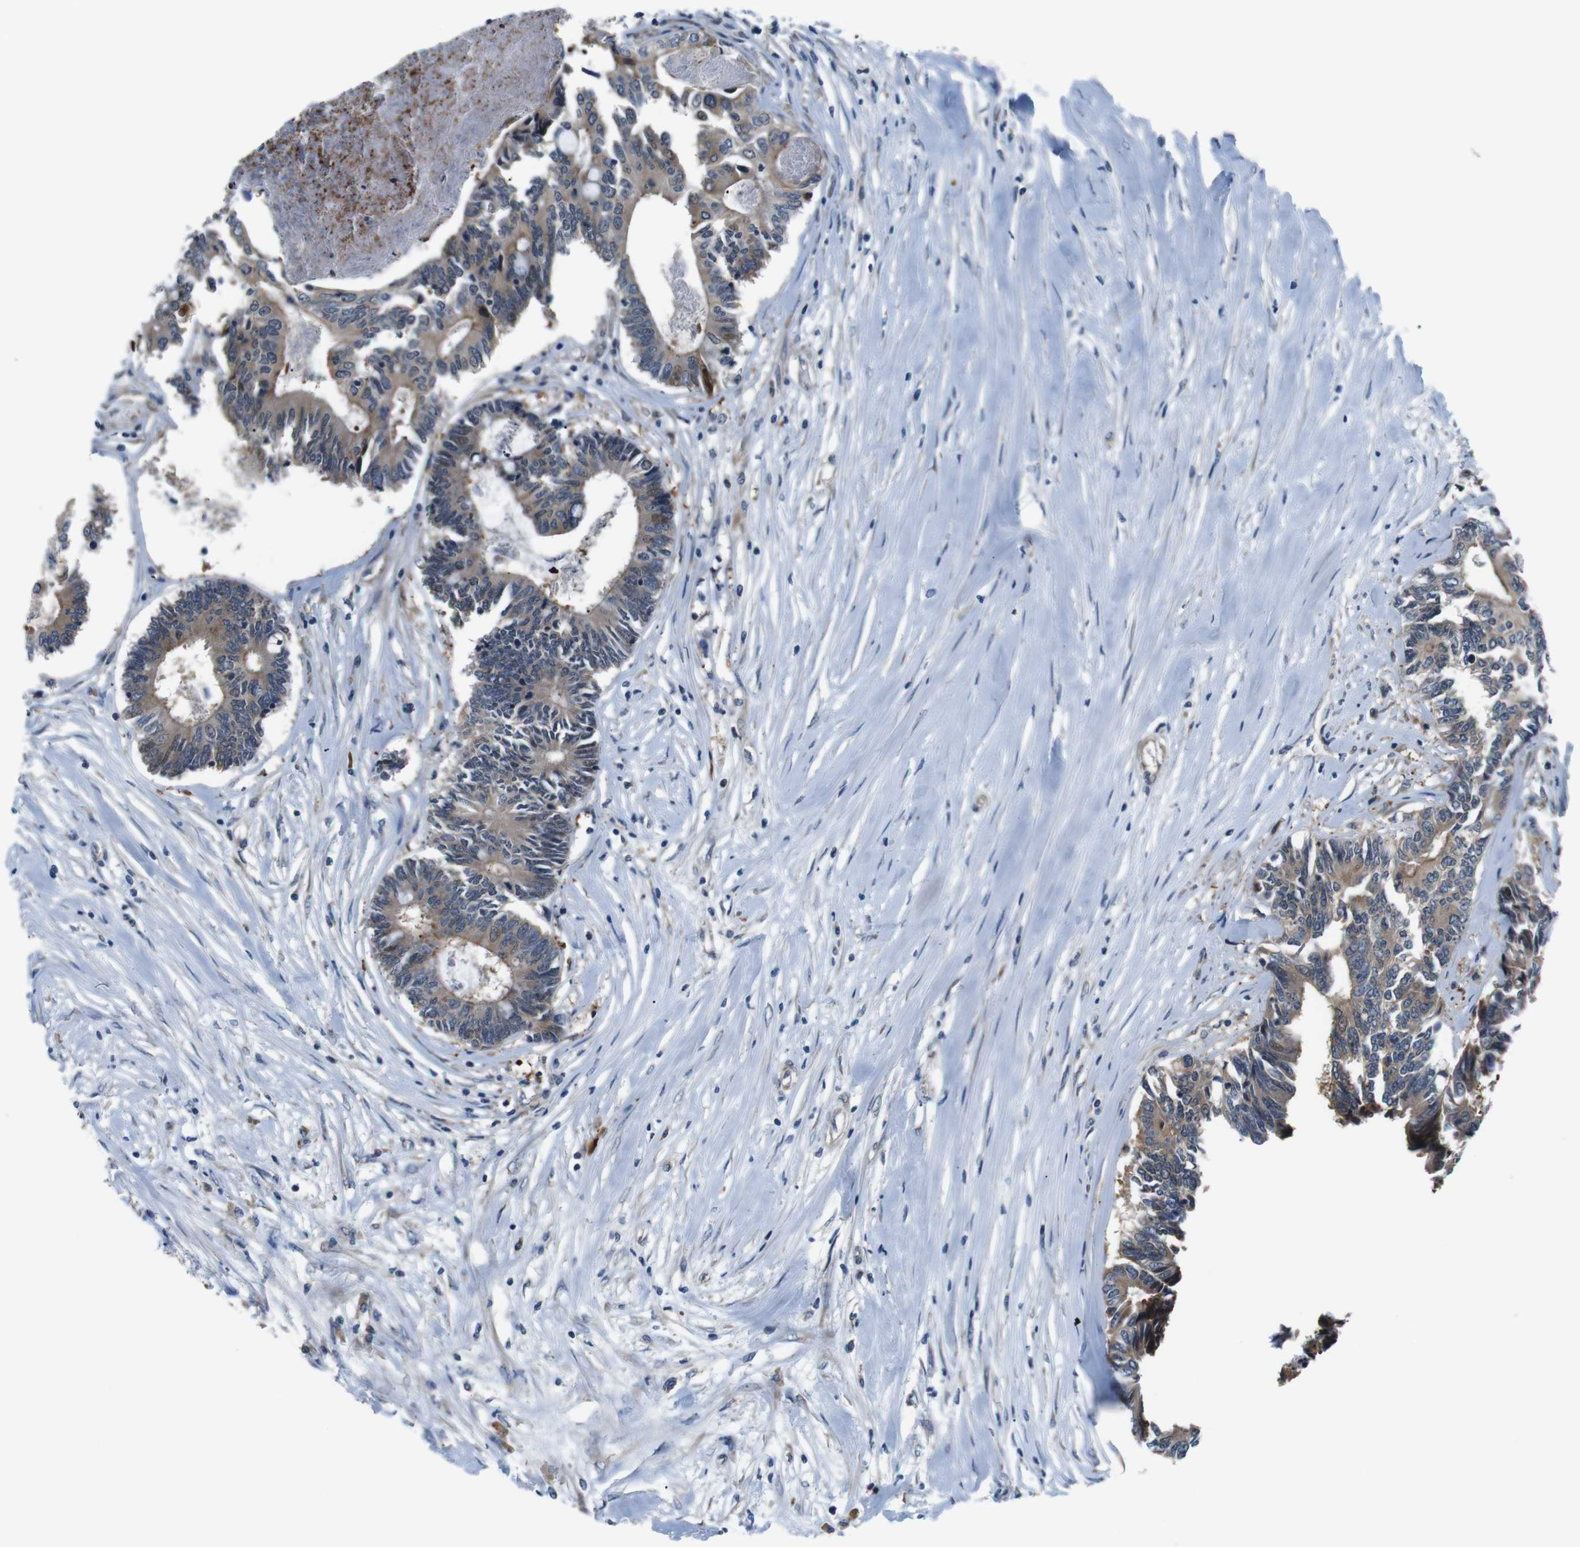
{"staining": {"intensity": "moderate", "quantity": ">75%", "location": "cytoplasmic/membranous"}, "tissue": "colorectal cancer", "cell_type": "Tumor cells", "image_type": "cancer", "snomed": [{"axis": "morphology", "description": "Adenocarcinoma, NOS"}, {"axis": "topography", "description": "Rectum"}], "caption": "Immunohistochemical staining of human colorectal adenocarcinoma exhibits medium levels of moderate cytoplasmic/membranous protein expression in about >75% of tumor cells.", "gene": "JAK1", "patient": {"sex": "male", "age": 63}}